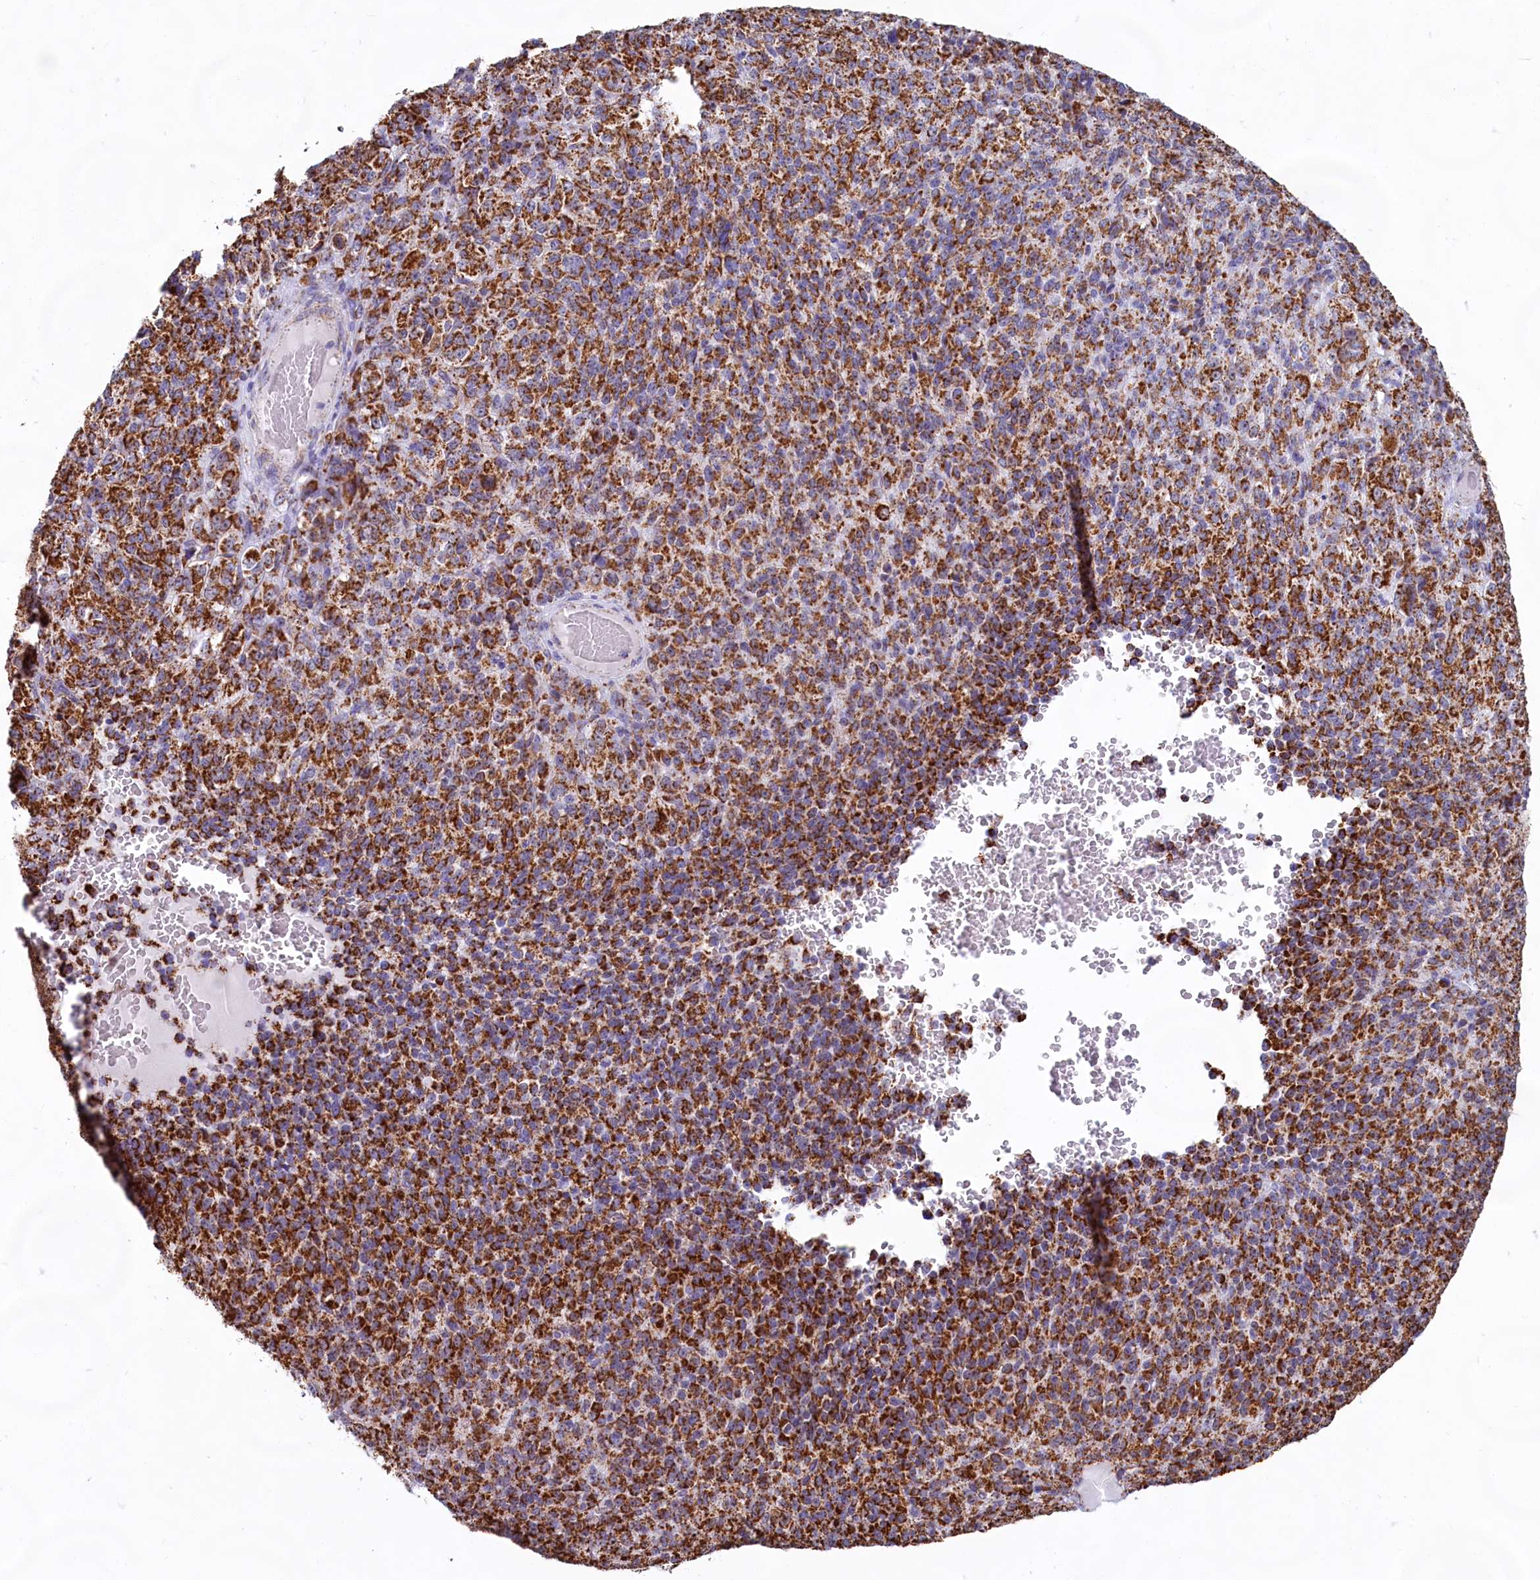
{"staining": {"intensity": "strong", "quantity": ">75%", "location": "cytoplasmic/membranous"}, "tissue": "melanoma", "cell_type": "Tumor cells", "image_type": "cancer", "snomed": [{"axis": "morphology", "description": "Malignant melanoma, Metastatic site"}, {"axis": "topography", "description": "Brain"}], "caption": "High-magnification brightfield microscopy of melanoma stained with DAB (brown) and counterstained with hematoxylin (blue). tumor cells exhibit strong cytoplasmic/membranous expression is identified in approximately>75% of cells.", "gene": "C1D", "patient": {"sex": "female", "age": 56}}